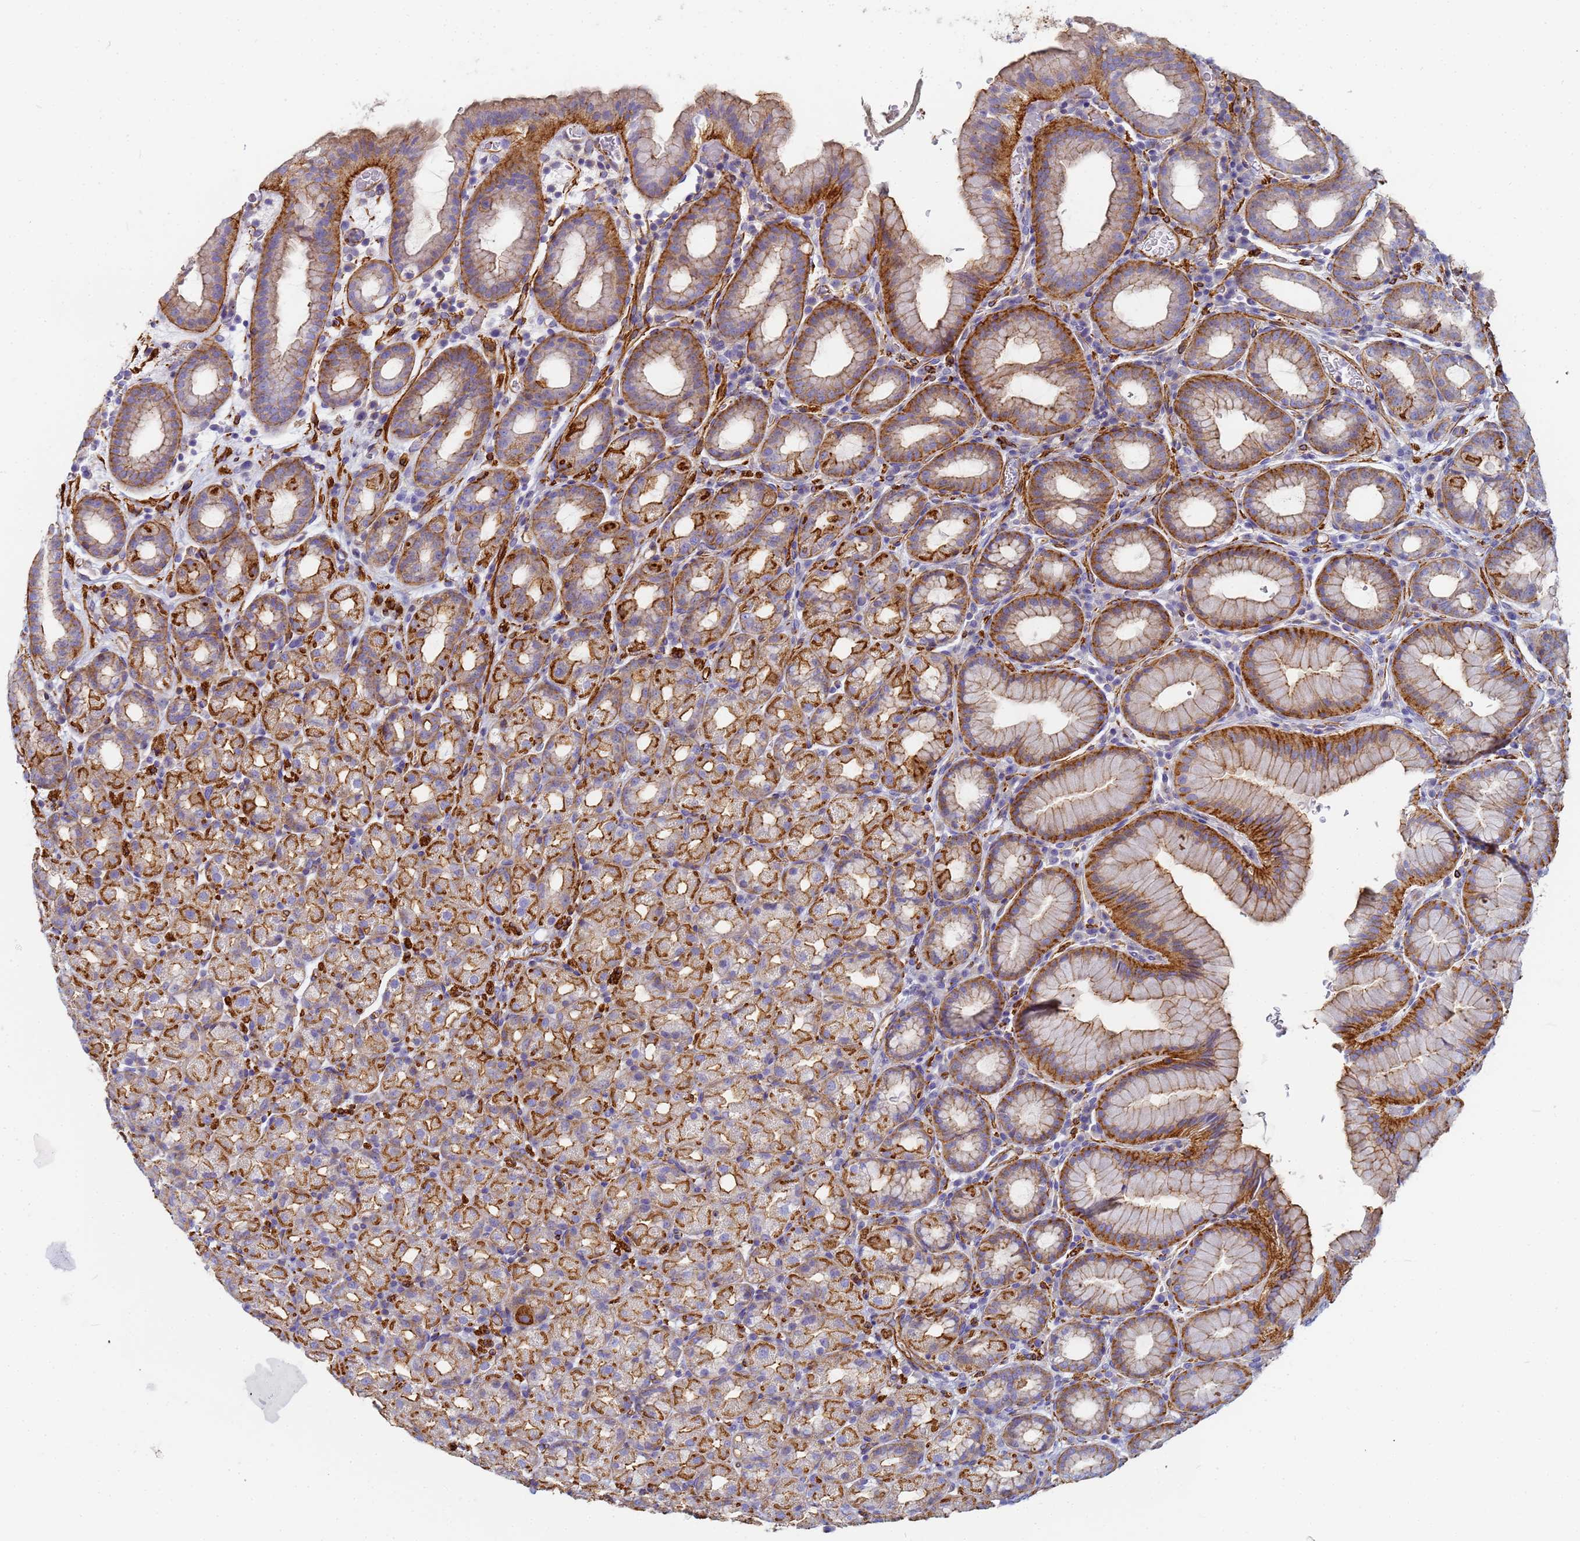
{"staining": {"intensity": "strong", "quantity": "25%-75%", "location": "cytoplasmic/membranous"}, "tissue": "stomach", "cell_type": "Glandular cells", "image_type": "normal", "snomed": [{"axis": "morphology", "description": "Normal tissue, NOS"}, {"axis": "topography", "description": "Stomach, upper"}, {"axis": "topography", "description": "Stomach, lower"}, {"axis": "topography", "description": "Small intestine"}], "caption": "Strong cytoplasmic/membranous expression is appreciated in about 25%-75% of glandular cells in unremarkable stomach.", "gene": "TPM1", "patient": {"sex": "male", "age": 68}}